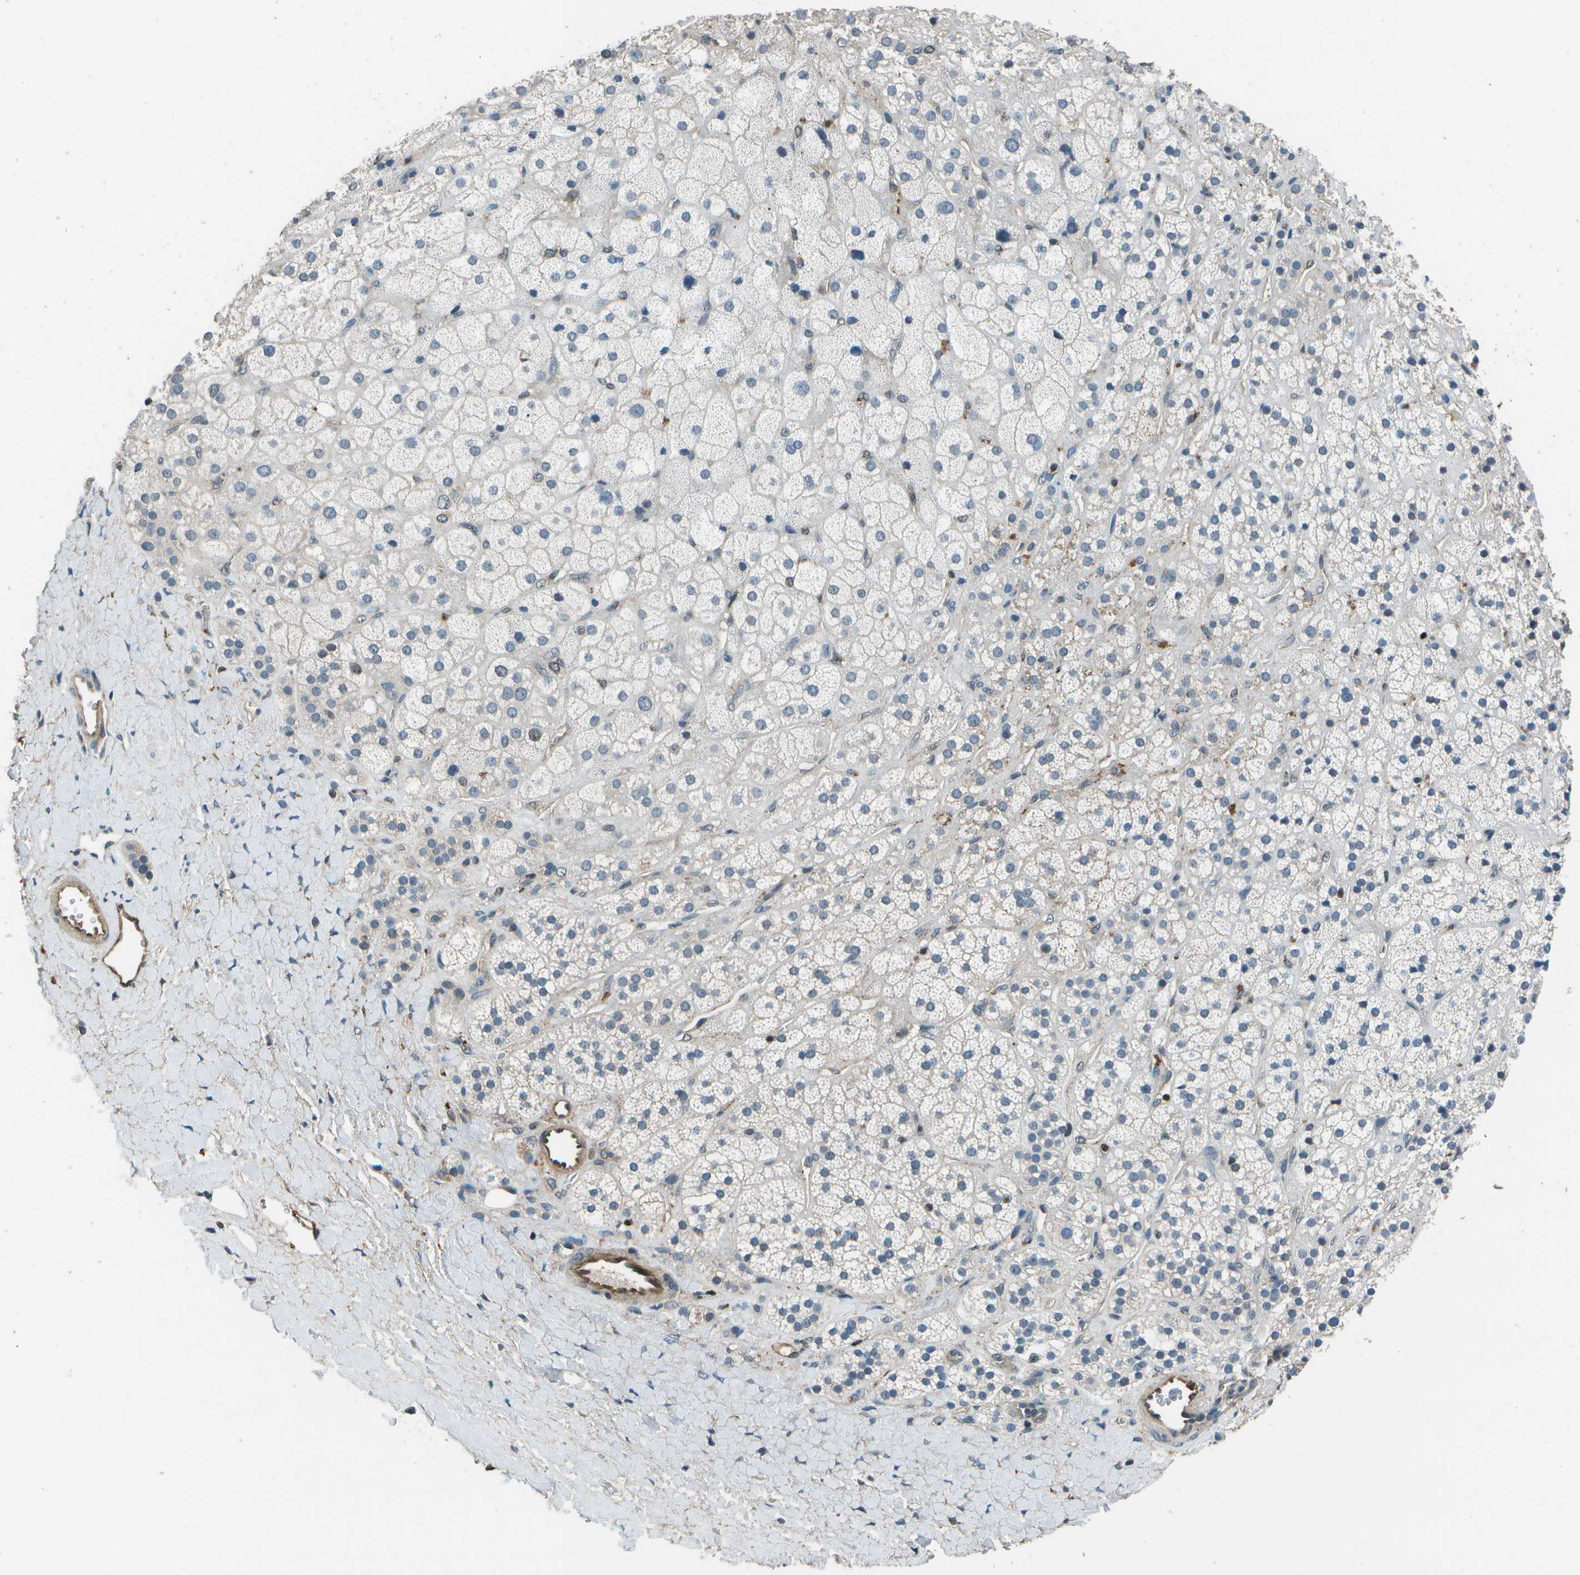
{"staining": {"intensity": "negative", "quantity": "none", "location": "none"}, "tissue": "adrenal gland", "cell_type": "Glandular cells", "image_type": "normal", "snomed": [{"axis": "morphology", "description": "Normal tissue, NOS"}, {"axis": "topography", "description": "Adrenal gland"}], "caption": "This is a photomicrograph of IHC staining of unremarkable adrenal gland, which shows no positivity in glandular cells. (DAB IHC with hematoxylin counter stain).", "gene": "PDLIM1", "patient": {"sex": "male", "age": 56}}